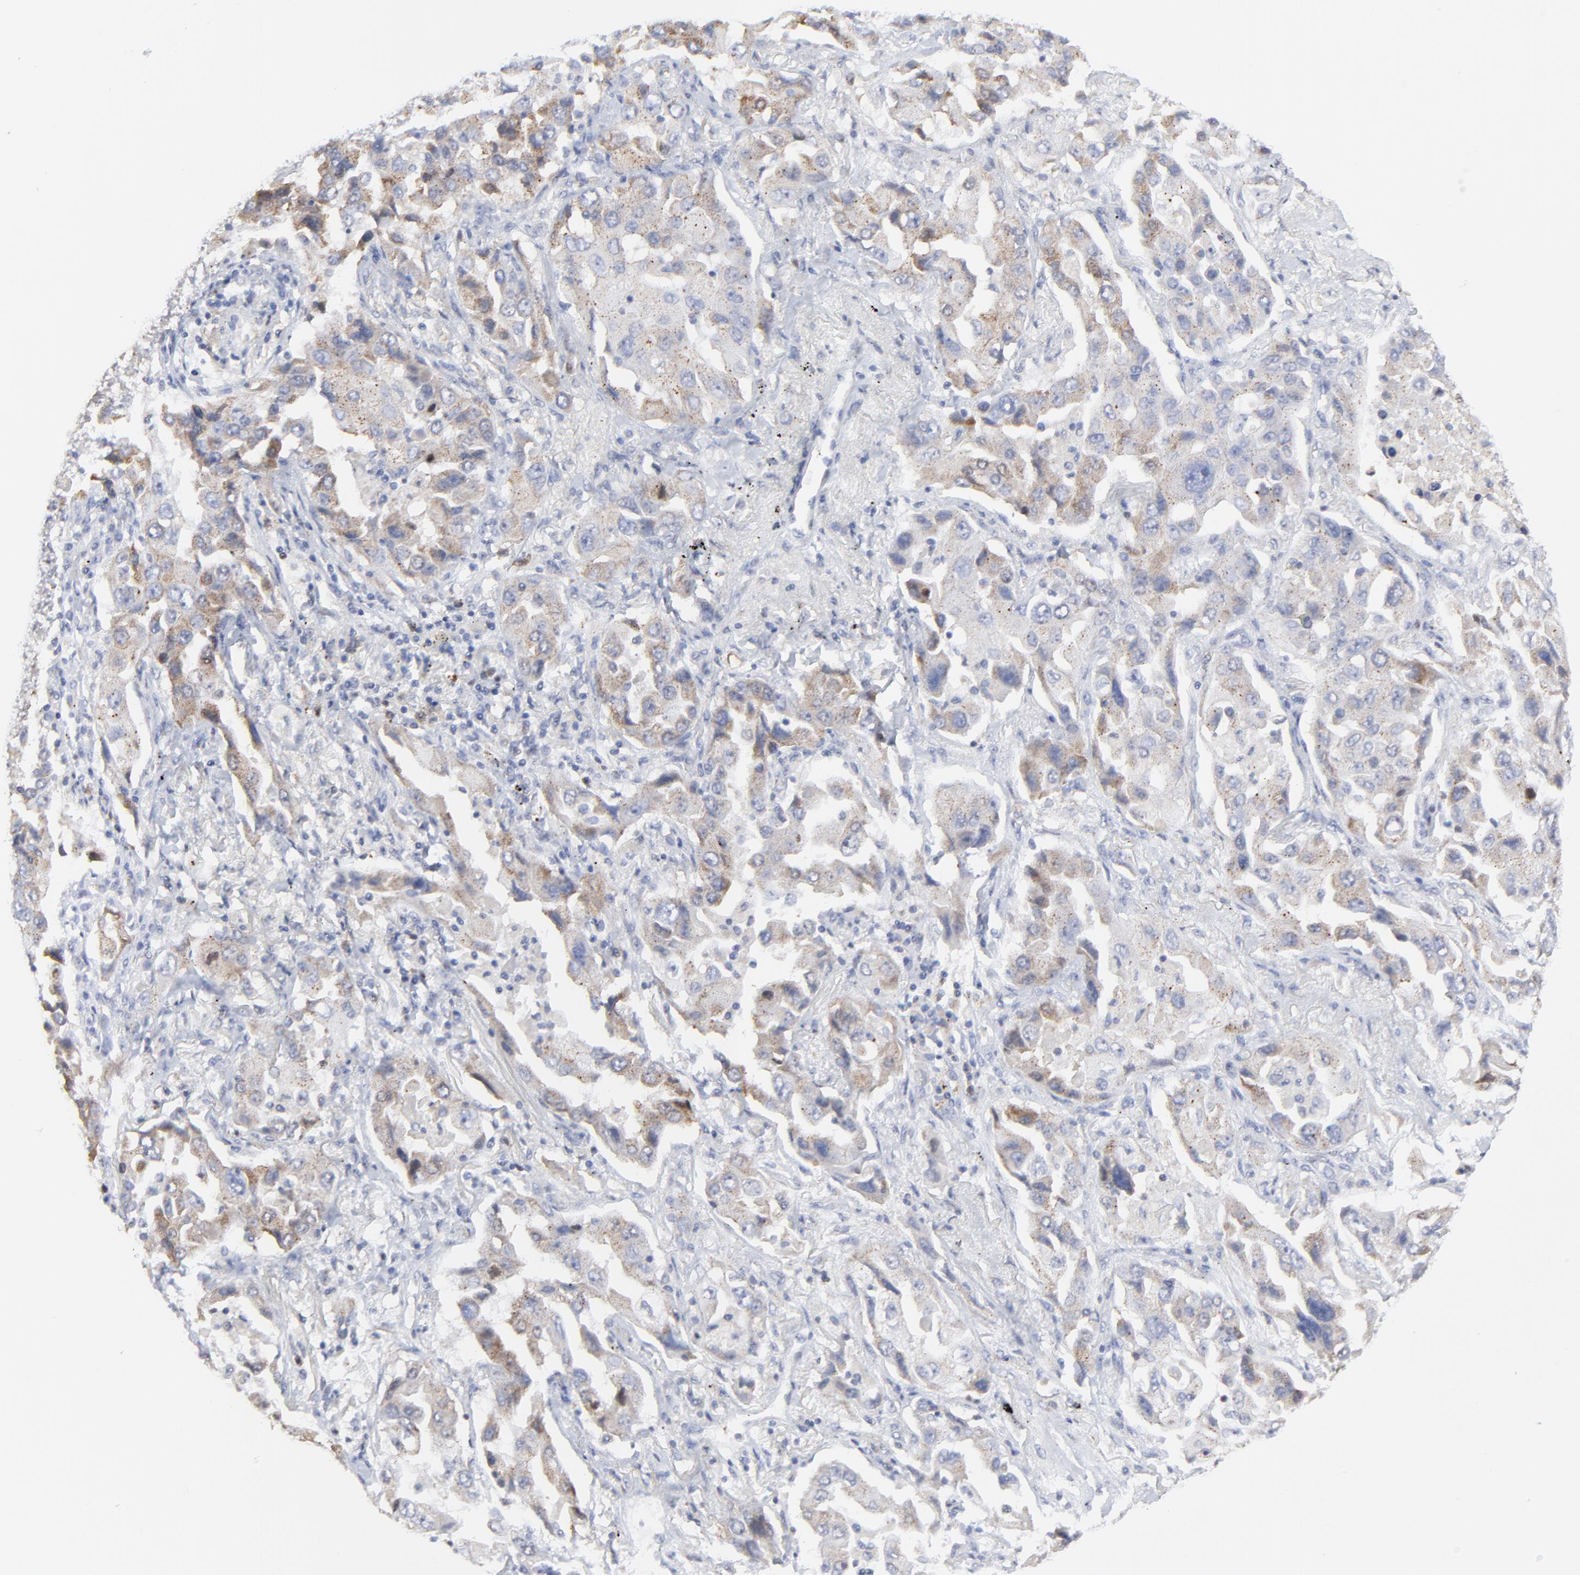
{"staining": {"intensity": "moderate", "quantity": "<25%", "location": "cytoplasmic/membranous"}, "tissue": "lung cancer", "cell_type": "Tumor cells", "image_type": "cancer", "snomed": [{"axis": "morphology", "description": "Adenocarcinoma, NOS"}, {"axis": "topography", "description": "Lung"}], "caption": "Immunohistochemical staining of lung cancer (adenocarcinoma) shows low levels of moderate cytoplasmic/membranous protein positivity in about <25% of tumor cells. Using DAB (brown) and hematoxylin (blue) stains, captured at high magnification using brightfield microscopy.", "gene": "NCAPH", "patient": {"sex": "female", "age": 65}}